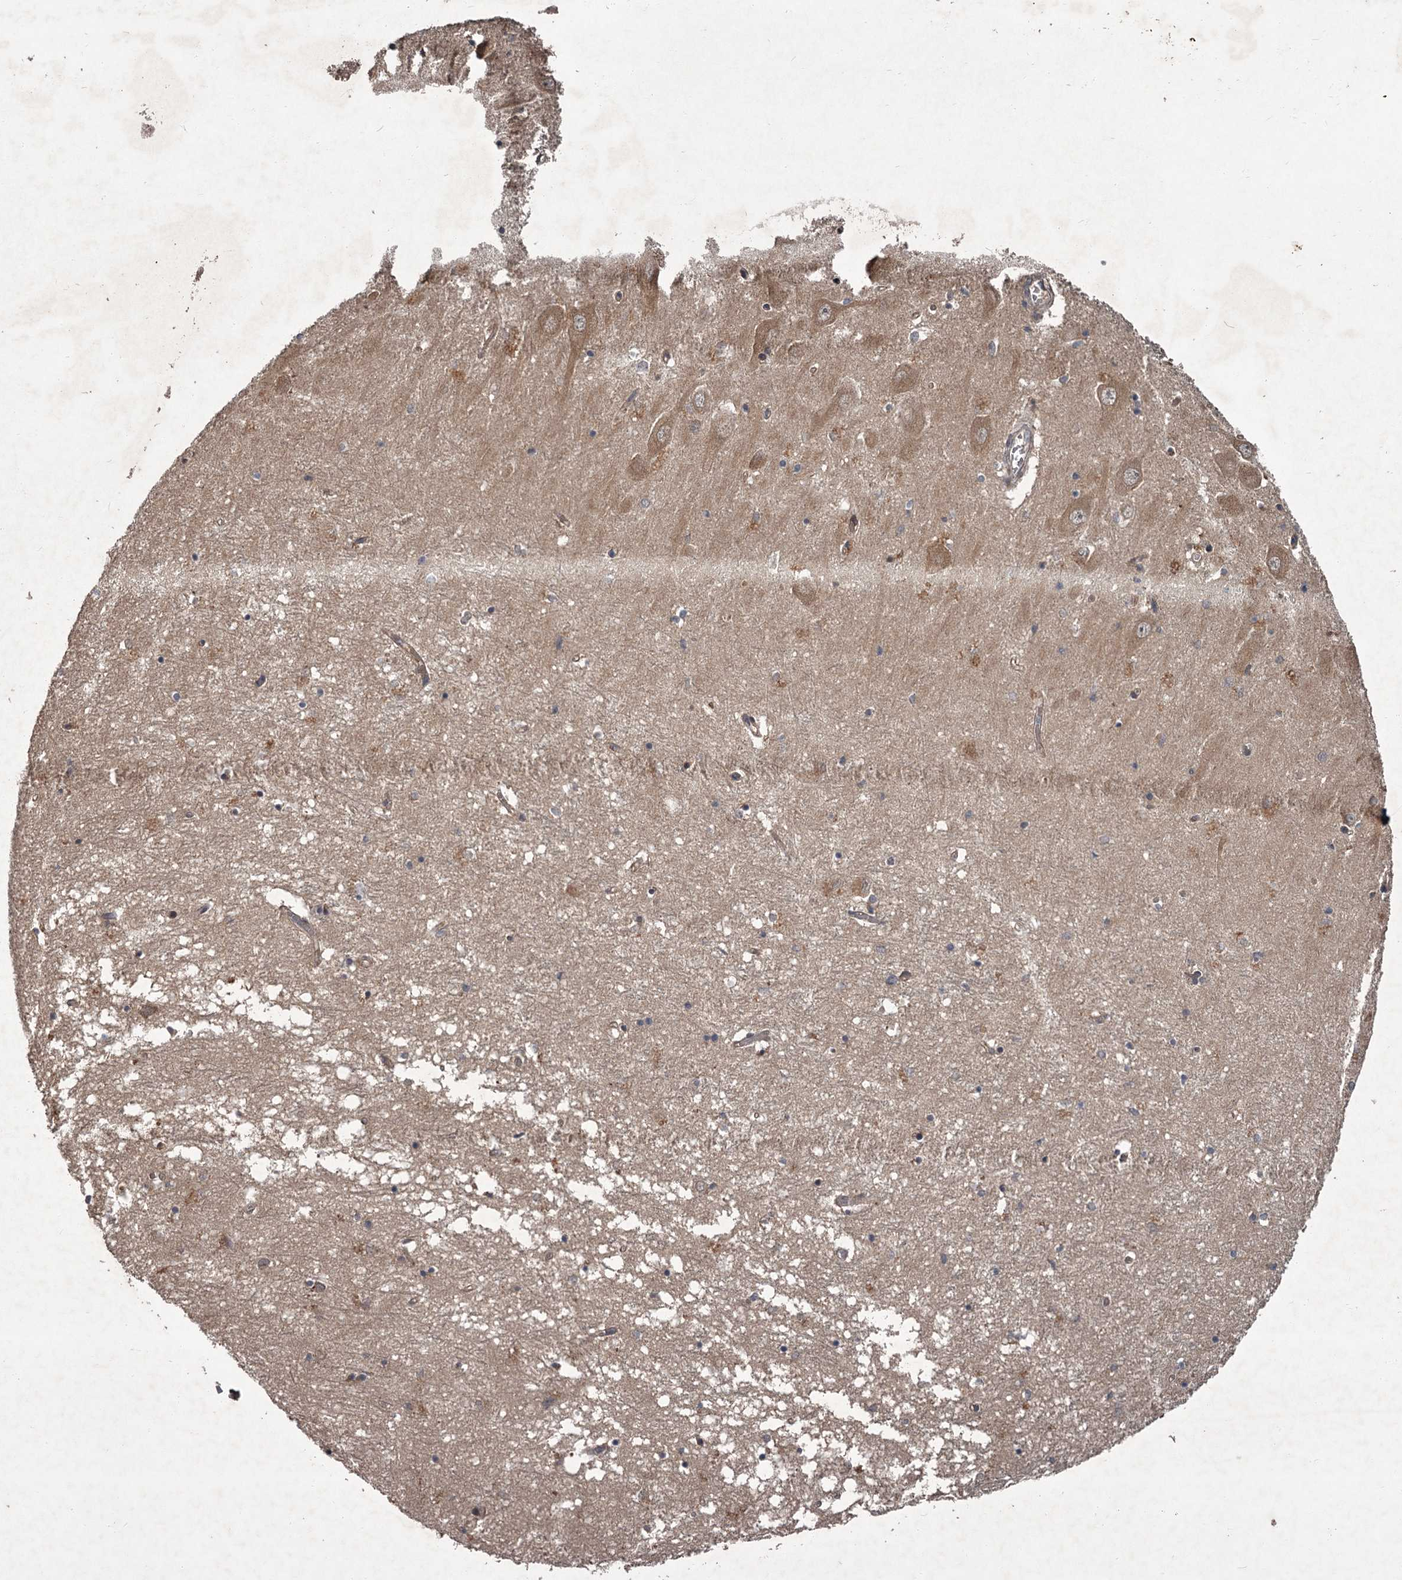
{"staining": {"intensity": "weak", "quantity": "25%-75%", "location": "cytoplasmic/membranous"}, "tissue": "hippocampus", "cell_type": "Glial cells", "image_type": "normal", "snomed": [{"axis": "morphology", "description": "Normal tissue, NOS"}, {"axis": "topography", "description": "Hippocampus"}], "caption": "Immunohistochemical staining of unremarkable human hippocampus demonstrates 25%-75% levels of weak cytoplasmic/membranous protein positivity in approximately 25%-75% of glial cells.", "gene": "UNC93B1", "patient": {"sex": "male", "age": 70}}